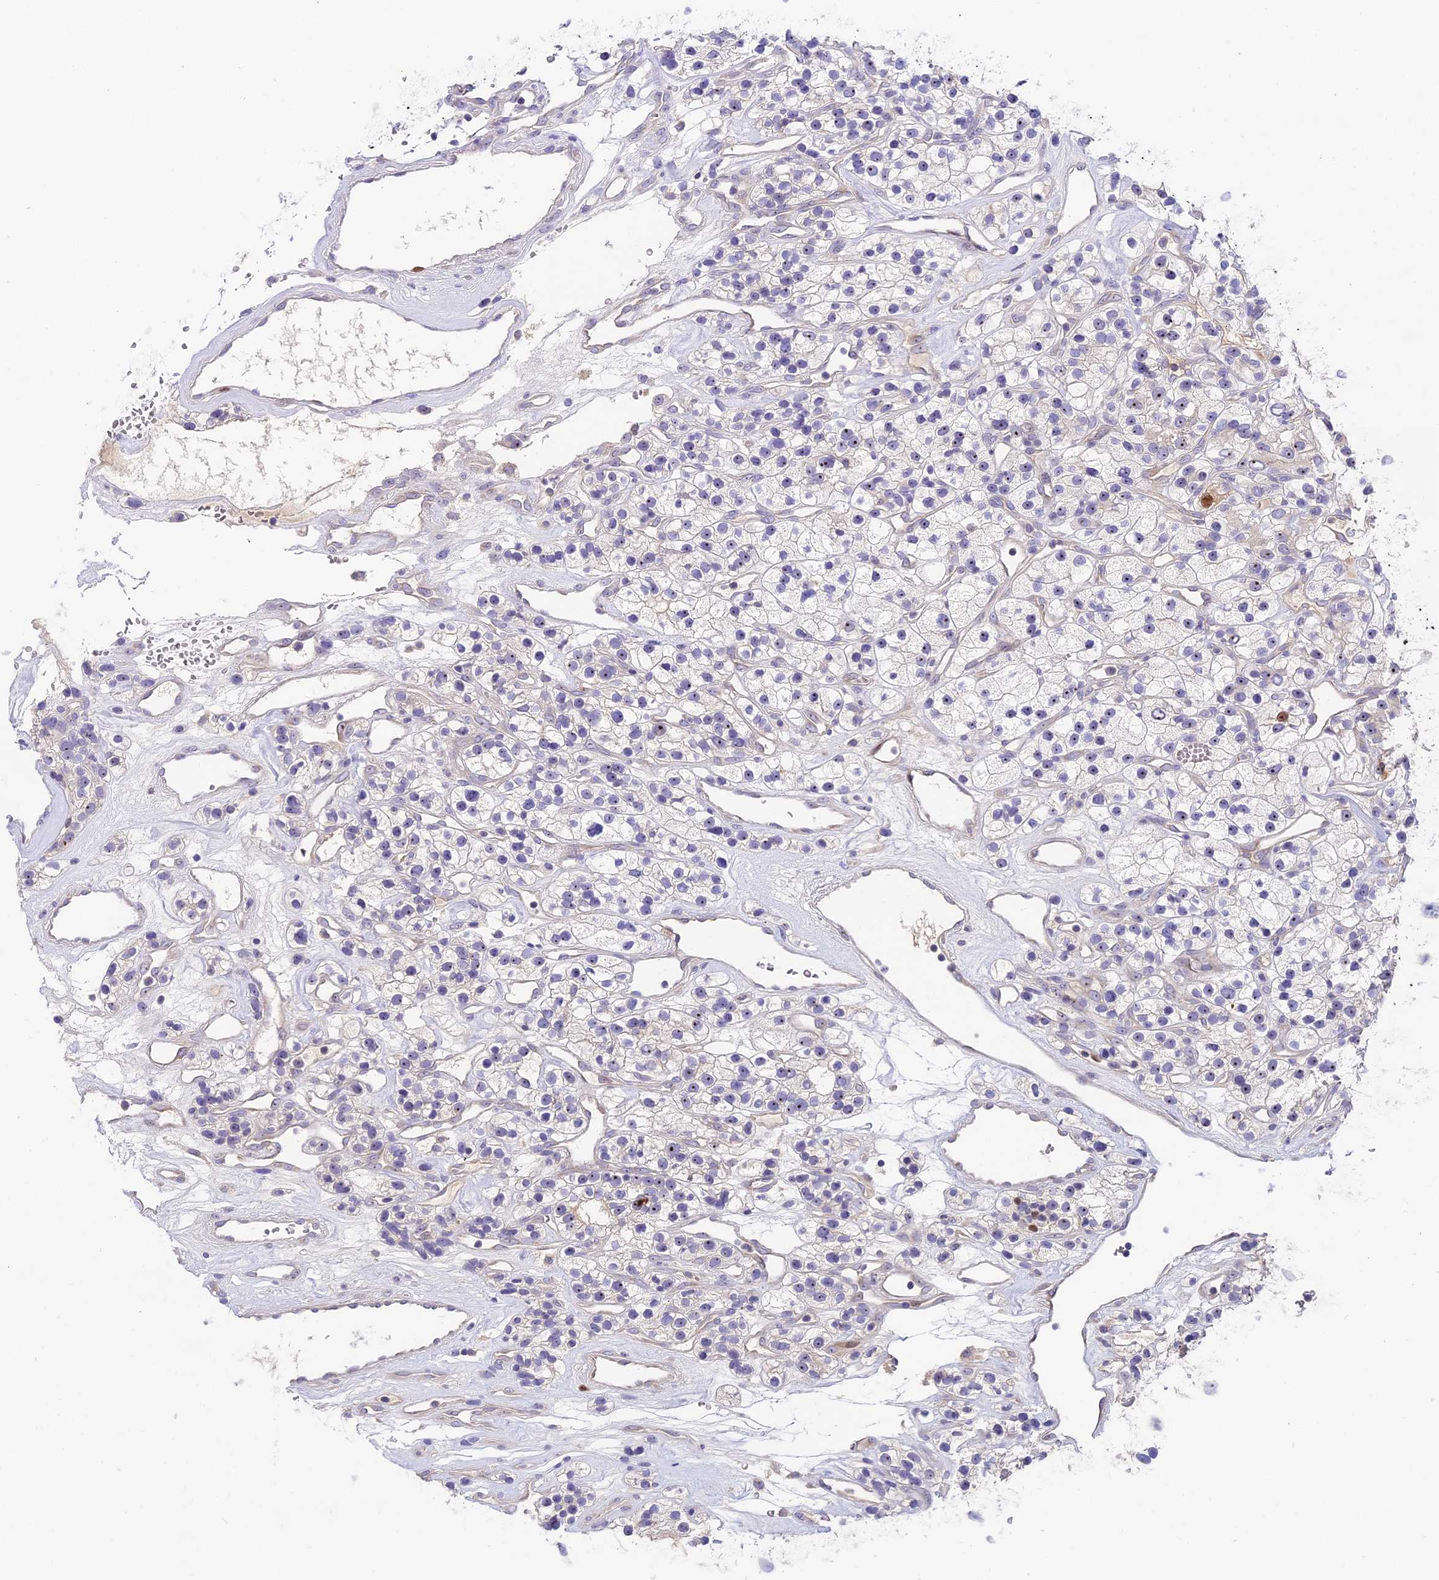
{"staining": {"intensity": "moderate", "quantity": "25%-75%", "location": "nuclear"}, "tissue": "renal cancer", "cell_type": "Tumor cells", "image_type": "cancer", "snomed": [{"axis": "morphology", "description": "Adenocarcinoma, NOS"}, {"axis": "topography", "description": "Kidney"}], "caption": "DAB (3,3'-diaminobenzidine) immunohistochemical staining of human renal cancer (adenocarcinoma) shows moderate nuclear protein staining in about 25%-75% of tumor cells. The staining was performed using DAB to visualize the protein expression in brown, while the nuclei were stained in blue with hematoxylin (Magnification: 20x).", "gene": "RAD51", "patient": {"sex": "female", "age": 57}}